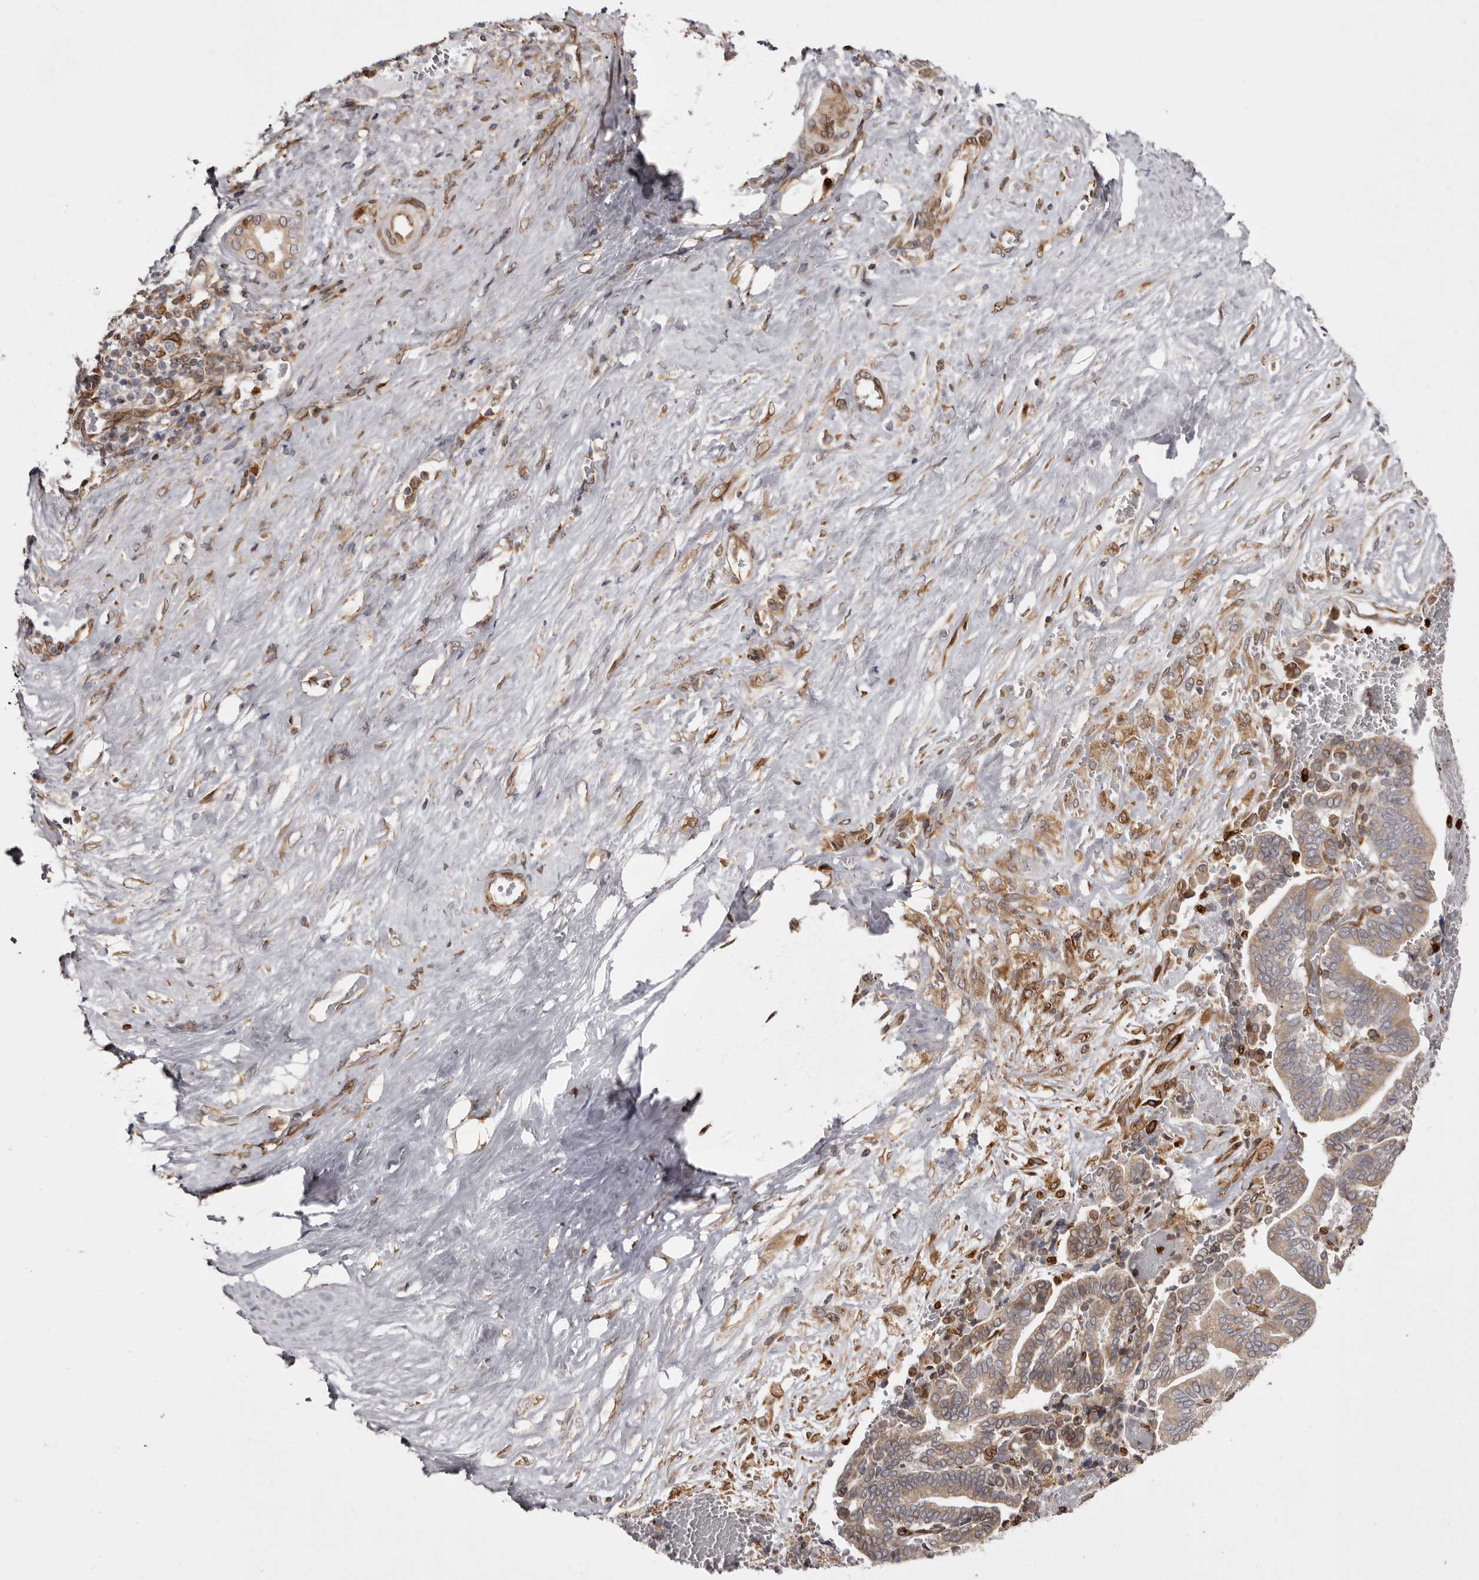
{"staining": {"intensity": "moderate", "quantity": ">75%", "location": "cytoplasmic/membranous"}, "tissue": "liver cancer", "cell_type": "Tumor cells", "image_type": "cancer", "snomed": [{"axis": "morphology", "description": "Cholangiocarcinoma"}, {"axis": "topography", "description": "Liver"}], "caption": "Protein staining of cholangiocarcinoma (liver) tissue reveals moderate cytoplasmic/membranous staining in approximately >75% of tumor cells.", "gene": "C4orf3", "patient": {"sex": "female", "age": 75}}